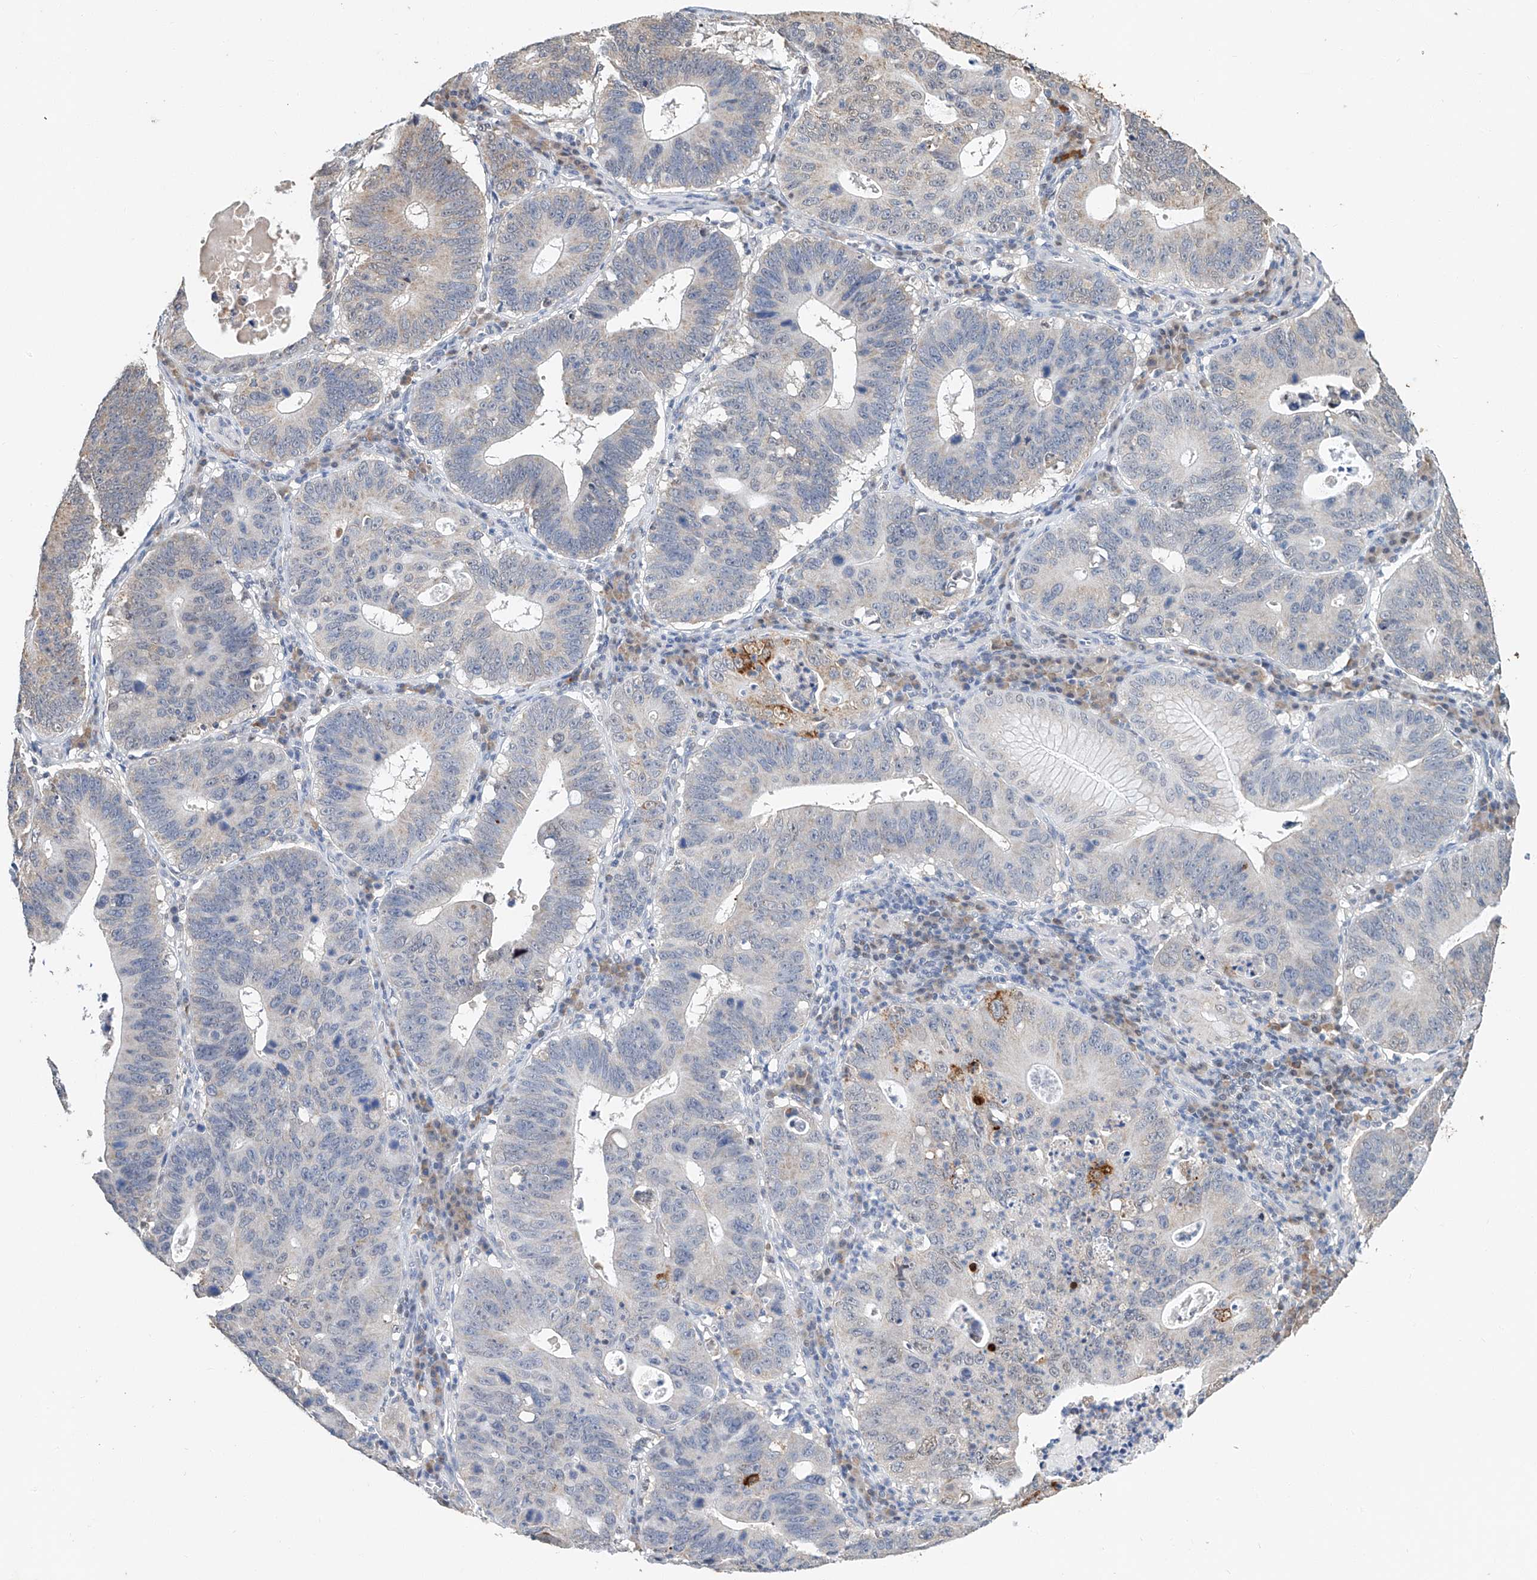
{"staining": {"intensity": "negative", "quantity": "none", "location": "none"}, "tissue": "stomach cancer", "cell_type": "Tumor cells", "image_type": "cancer", "snomed": [{"axis": "morphology", "description": "Adenocarcinoma, NOS"}, {"axis": "topography", "description": "Stomach"}], "caption": "Human stomach cancer stained for a protein using IHC reveals no expression in tumor cells.", "gene": "CTDP1", "patient": {"sex": "male", "age": 59}}